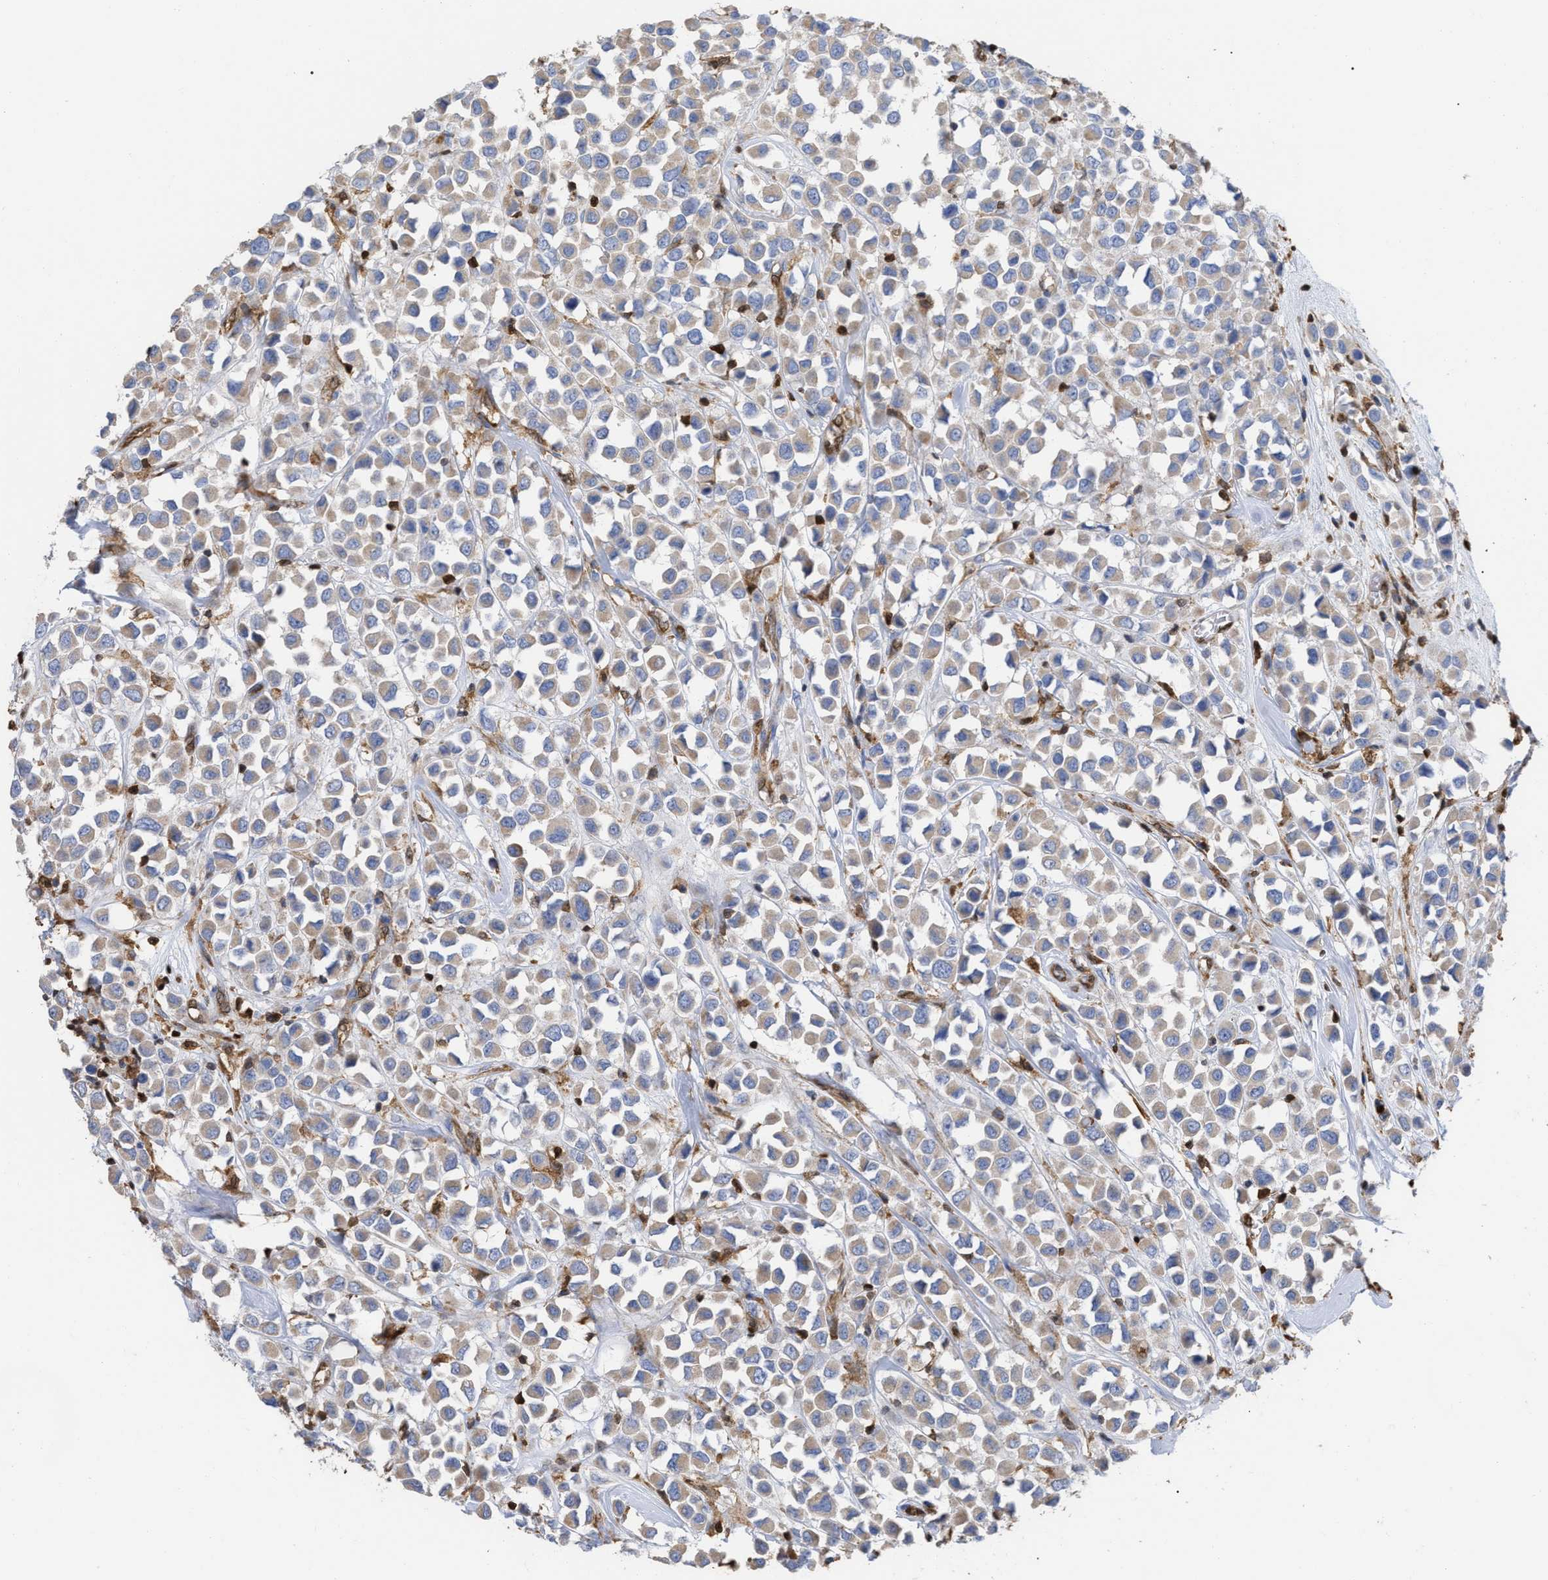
{"staining": {"intensity": "weak", "quantity": ">75%", "location": "cytoplasmic/membranous"}, "tissue": "breast cancer", "cell_type": "Tumor cells", "image_type": "cancer", "snomed": [{"axis": "morphology", "description": "Duct carcinoma"}, {"axis": "topography", "description": "Breast"}], "caption": "Breast cancer (invasive ductal carcinoma) stained with IHC exhibits weak cytoplasmic/membranous staining in approximately >75% of tumor cells. Nuclei are stained in blue.", "gene": "GIMAP4", "patient": {"sex": "female", "age": 61}}